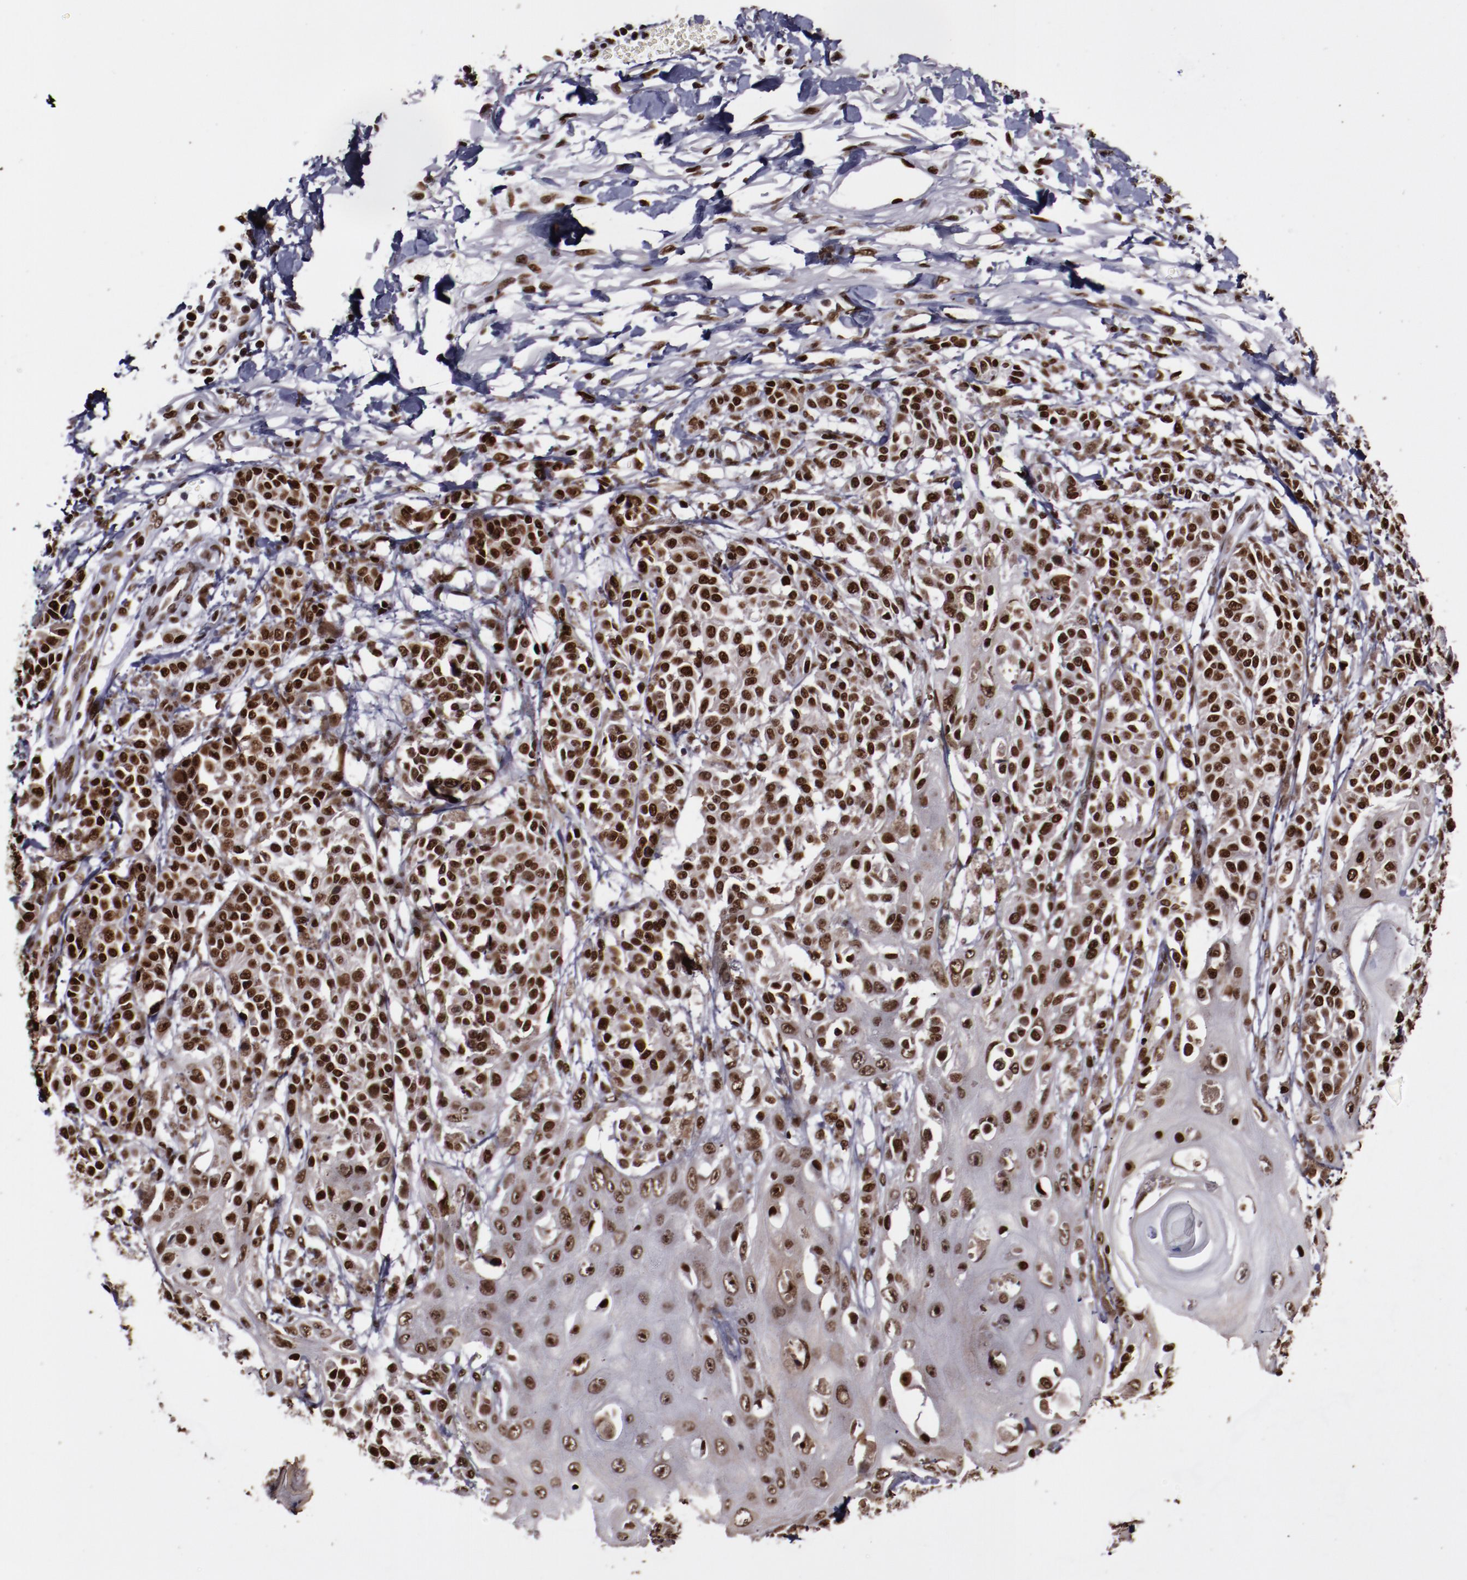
{"staining": {"intensity": "strong", "quantity": ">75%", "location": "nuclear"}, "tissue": "melanoma", "cell_type": "Tumor cells", "image_type": "cancer", "snomed": [{"axis": "morphology", "description": "Malignant melanoma, NOS"}, {"axis": "topography", "description": "Skin"}], "caption": "Immunohistochemistry (DAB (3,3'-diaminobenzidine)) staining of melanoma displays strong nuclear protein staining in approximately >75% of tumor cells.", "gene": "APEX1", "patient": {"sex": "male", "age": 76}}